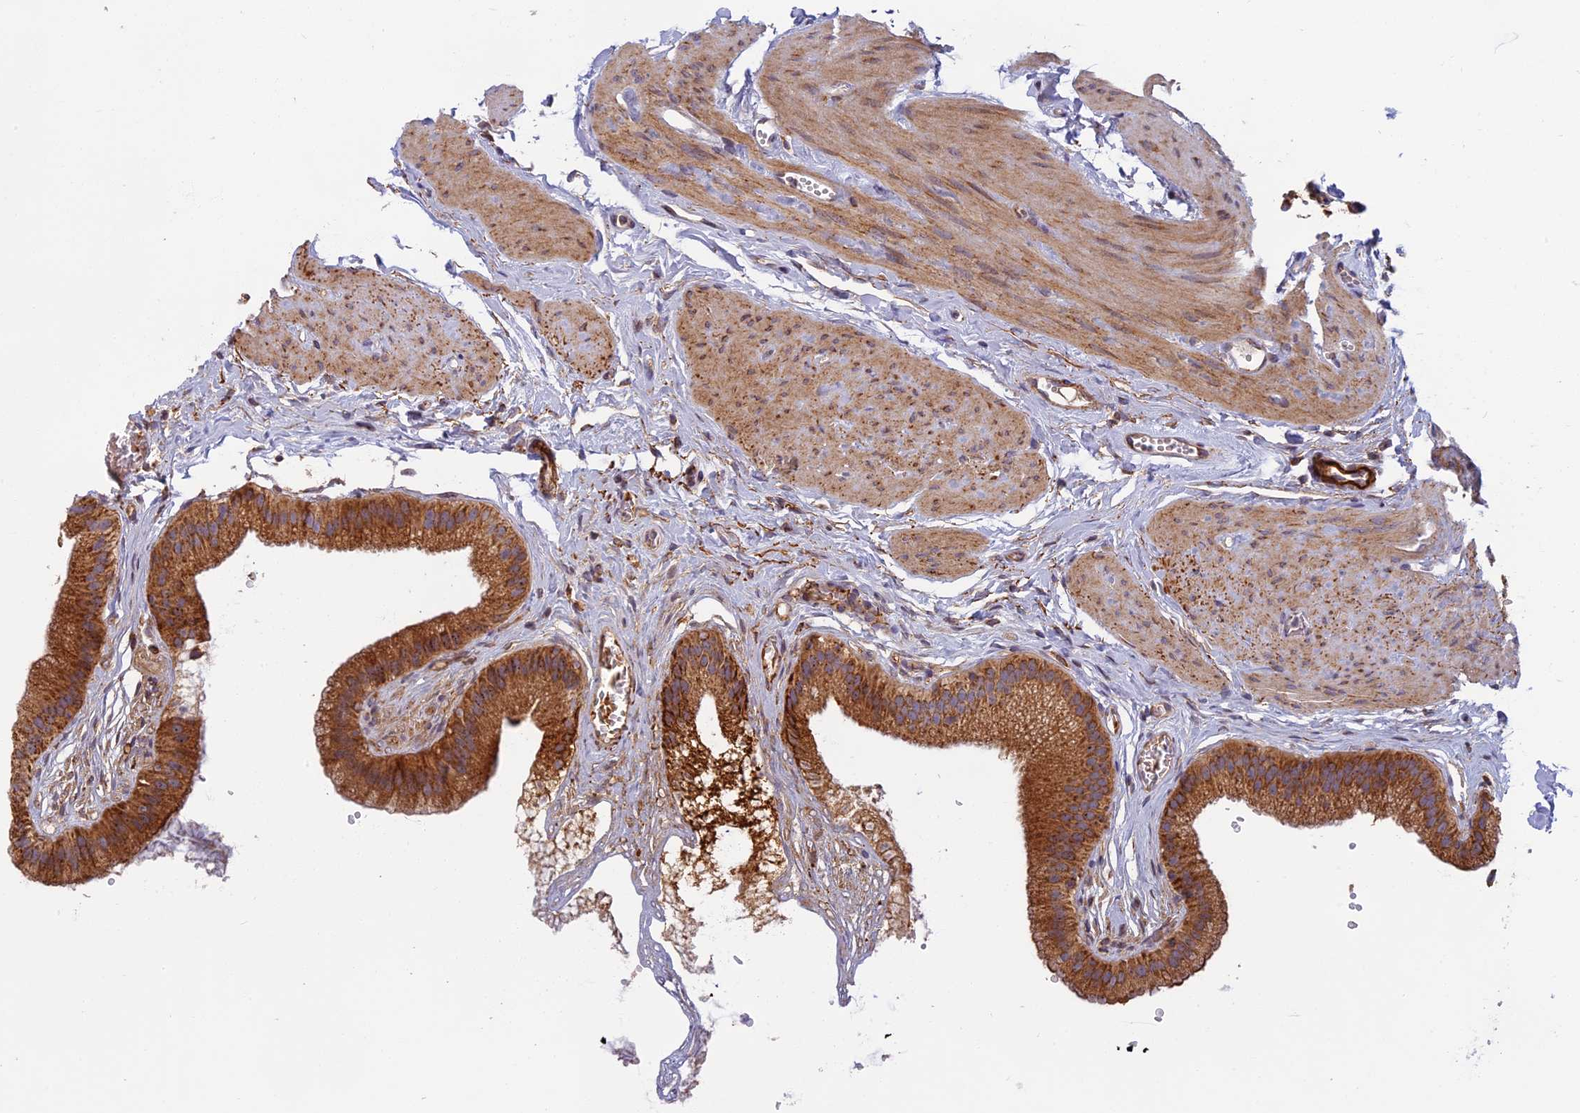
{"staining": {"intensity": "moderate", "quantity": ">75%", "location": "cytoplasmic/membranous"}, "tissue": "gallbladder", "cell_type": "Glandular cells", "image_type": "normal", "snomed": [{"axis": "morphology", "description": "Normal tissue, NOS"}, {"axis": "topography", "description": "Gallbladder"}], "caption": "Protein staining reveals moderate cytoplasmic/membranous staining in approximately >75% of glandular cells in normal gallbladder.", "gene": "EDAR", "patient": {"sex": "female", "age": 54}}